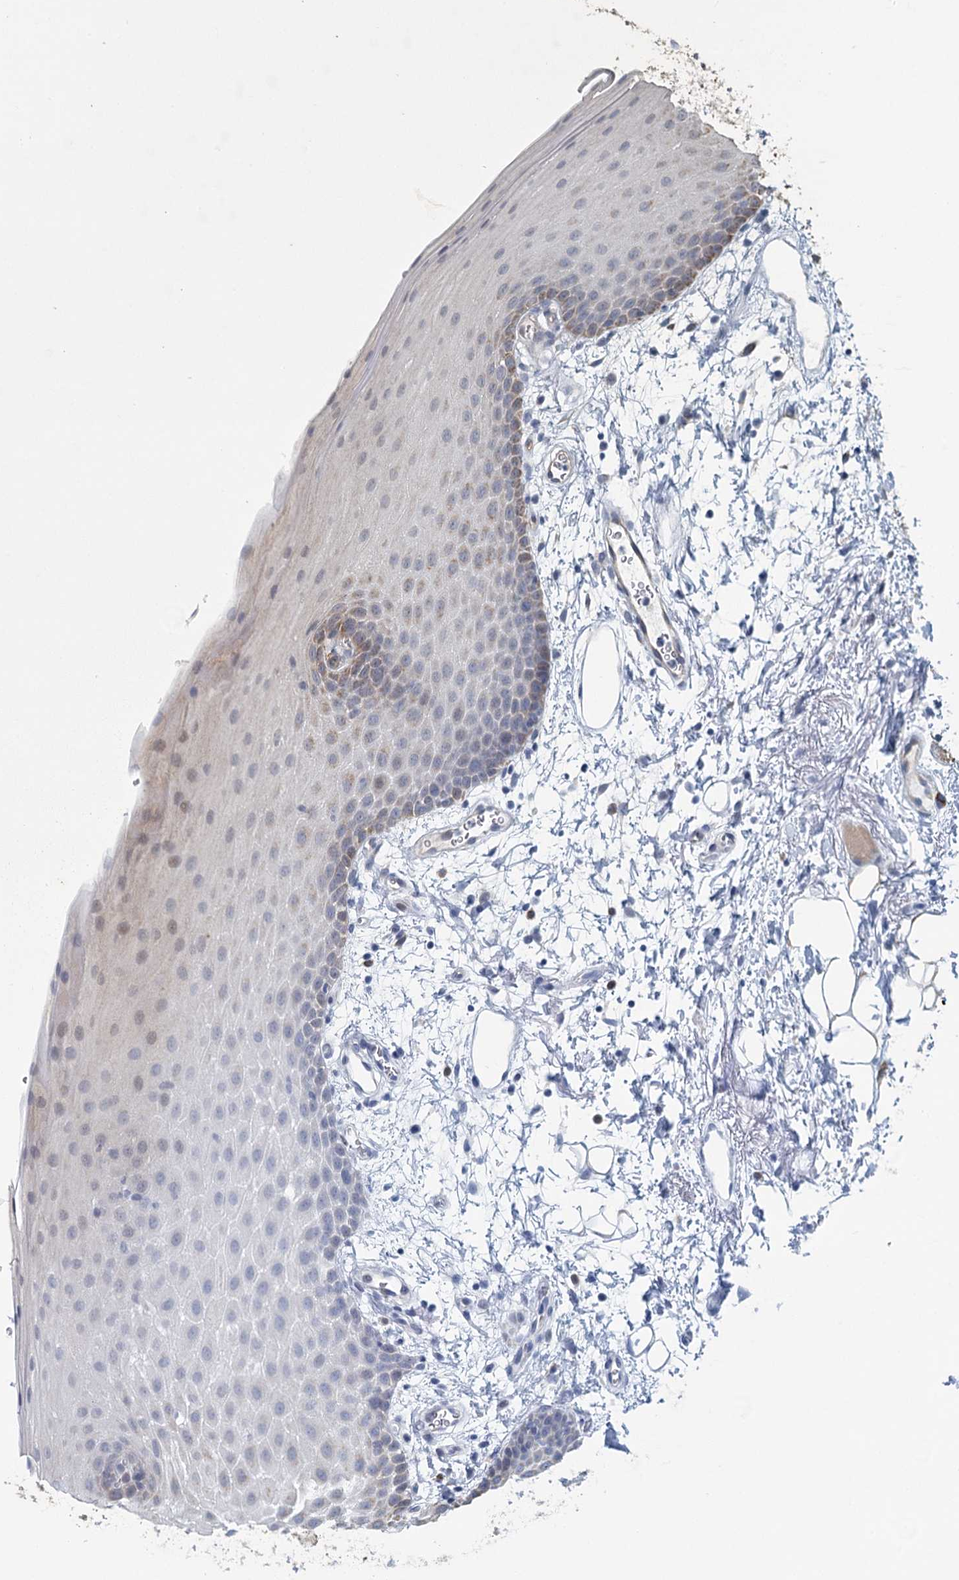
{"staining": {"intensity": "weak", "quantity": "<25%", "location": "cytoplasmic/membranous"}, "tissue": "oral mucosa", "cell_type": "Squamous epithelial cells", "image_type": "normal", "snomed": [{"axis": "morphology", "description": "Normal tissue, NOS"}, {"axis": "topography", "description": "Oral tissue"}], "caption": "High power microscopy micrograph of an immunohistochemistry photomicrograph of benign oral mucosa, revealing no significant staining in squamous epithelial cells.", "gene": "RNF111", "patient": {"sex": "male", "age": 68}}